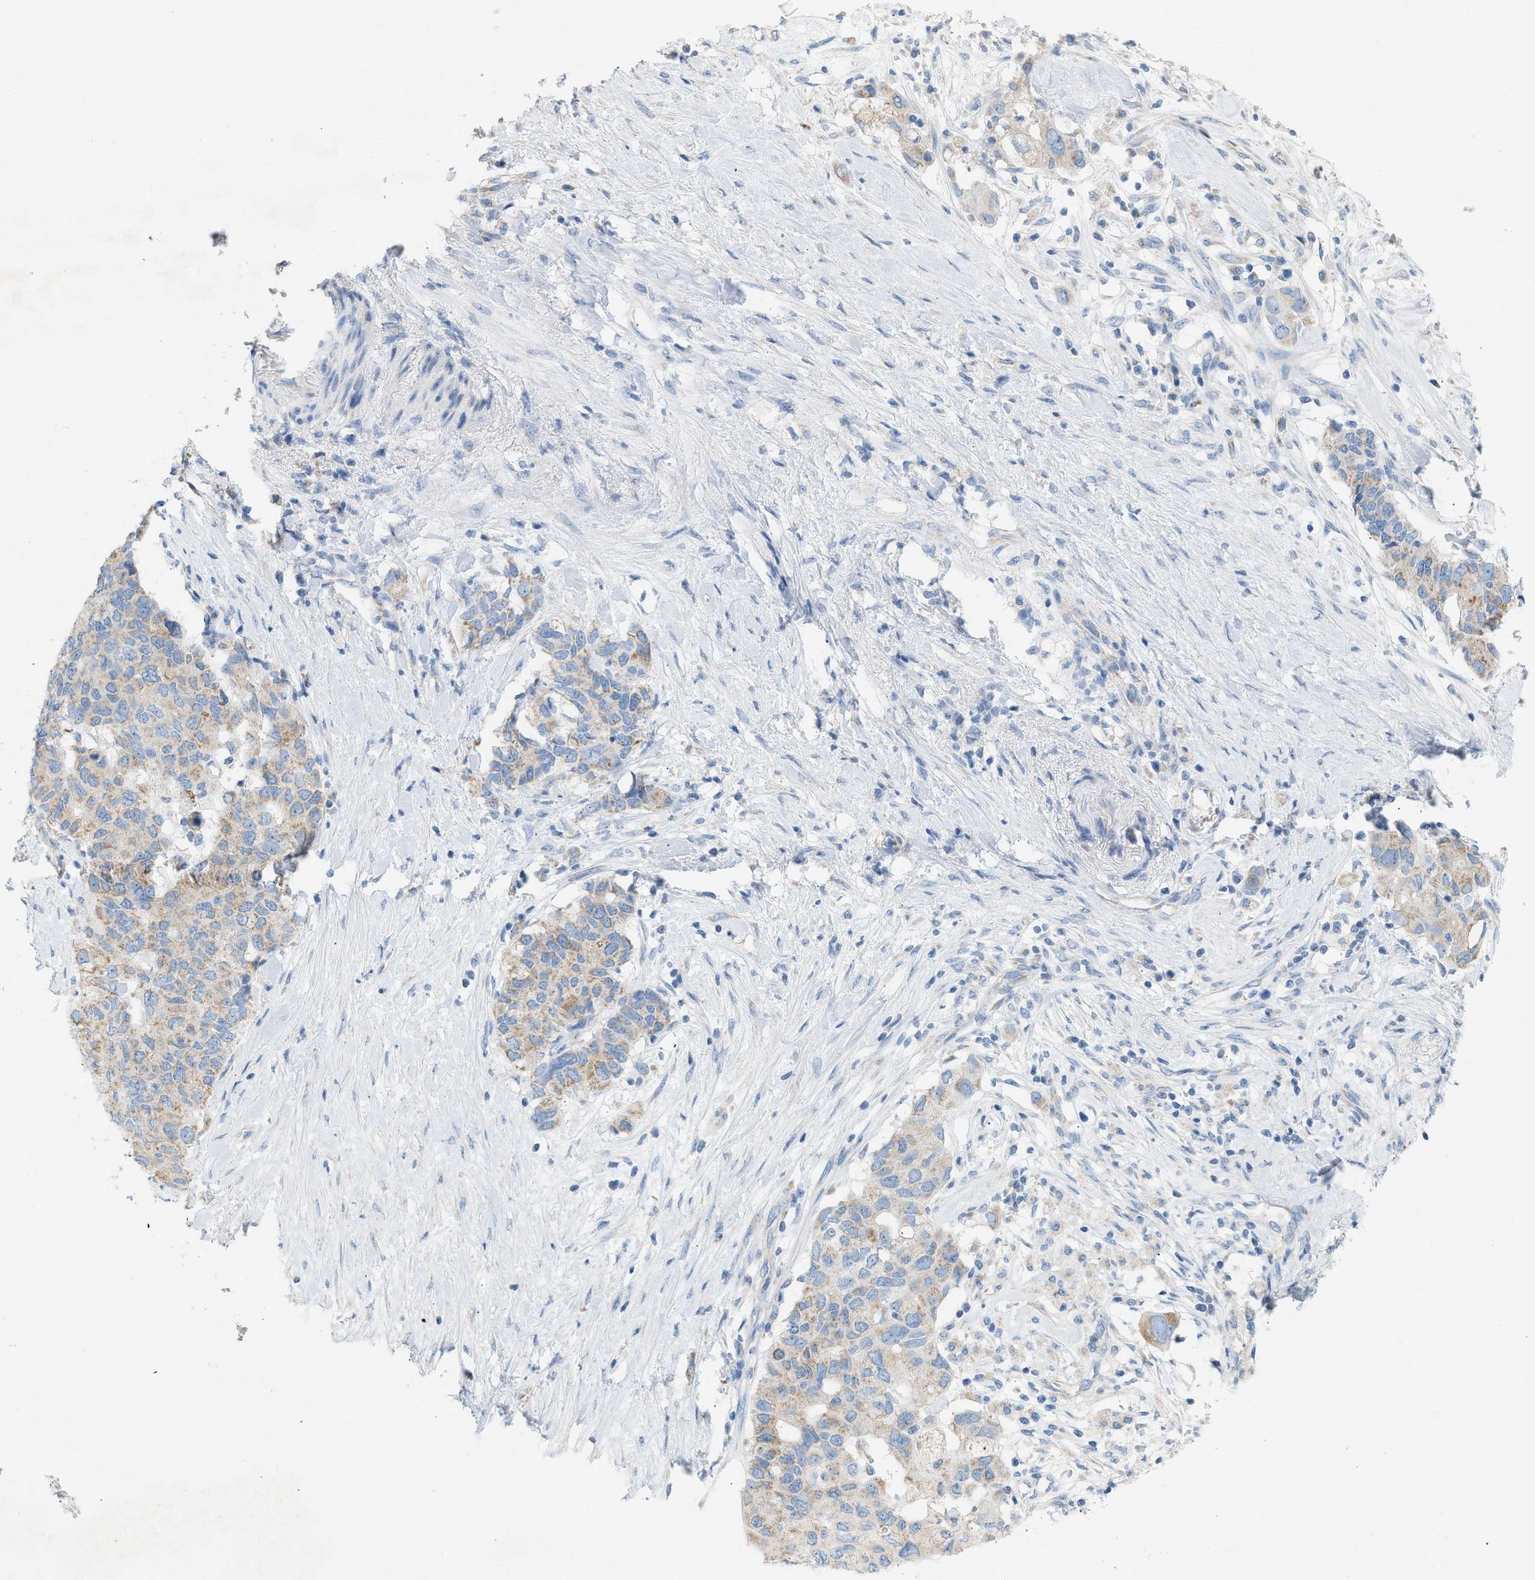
{"staining": {"intensity": "weak", "quantity": "25%-75%", "location": "cytoplasmic/membranous"}, "tissue": "pancreatic cancer", "cell_type": "Tumor cells", "image_type": "cancer", "snomed": [{"axis": "morphology", "description": "Adenocarcinoma, NOS"}, {"axis": "topography", "description": "Pancreas"}], "caption": "DAB immunohistochemical staining of human pancreatic cancer reveals weak cytoplasmic/membranous protein expression in about 25%-75% of tumor cells. The protein is stained brown, and the nuclei are stained in blue (DAB IHC with brightfield microscopy, high magnification).", "gene": "NDUFS8", "patient": {"sex": "female", "age": 56}}